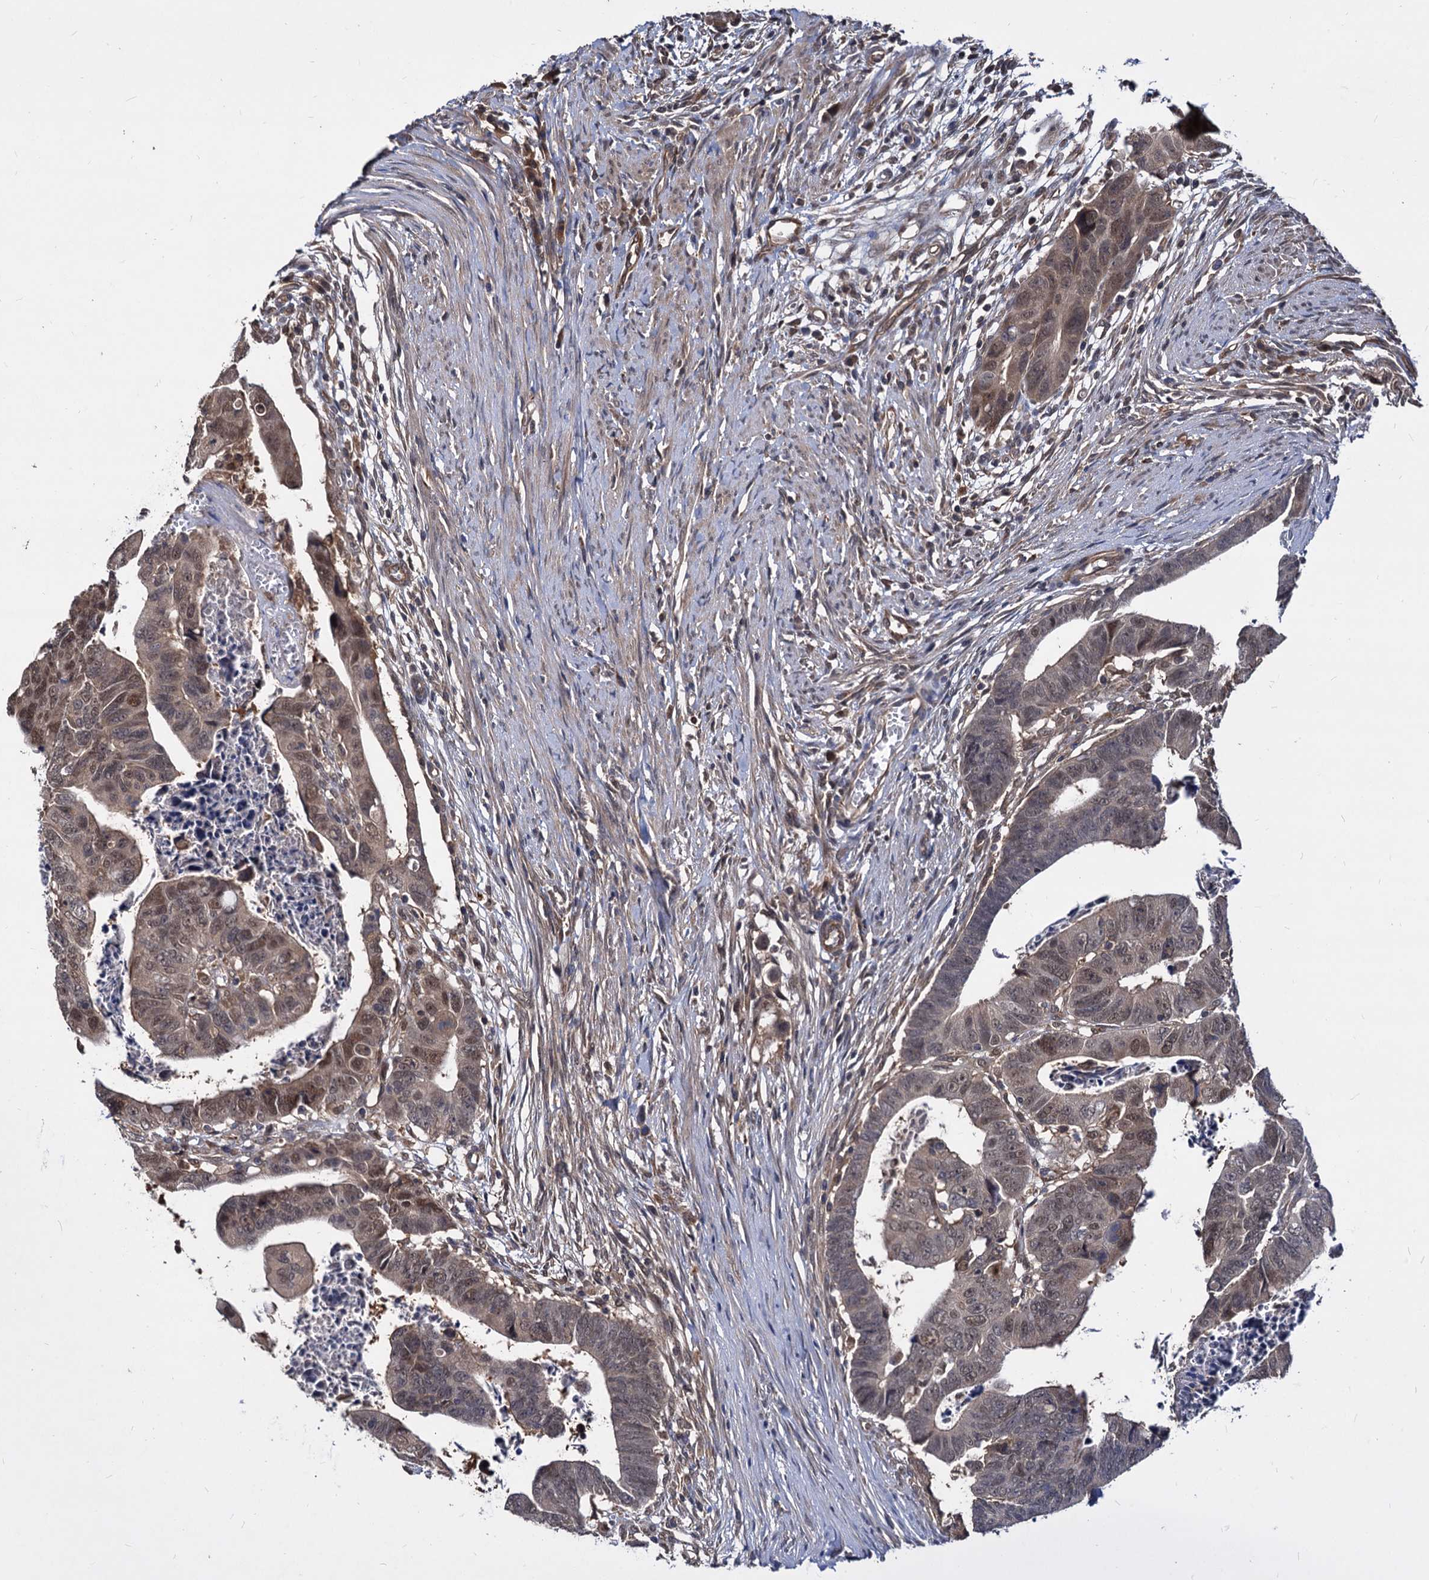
{"staining": {"intensity": "weak", "quantity": ">75%", "location": "nuclear"}, "tissue": "colorectal cancer", "cell_type": "Tumor cells", "image_type": "cancer", "snomed": [{"axis": "morphology", "description": "Adenocarcinoma, NOS"}, {"axis": "topography", "description": "Rectum"}], "caption": "The immunohistochemical stain shows weak nuclear expression in tumor cells of adenocarcinoma (colorectal) tissue.", "gene": "PSMD4", "patient": {"sex": "female", "age": 65}}